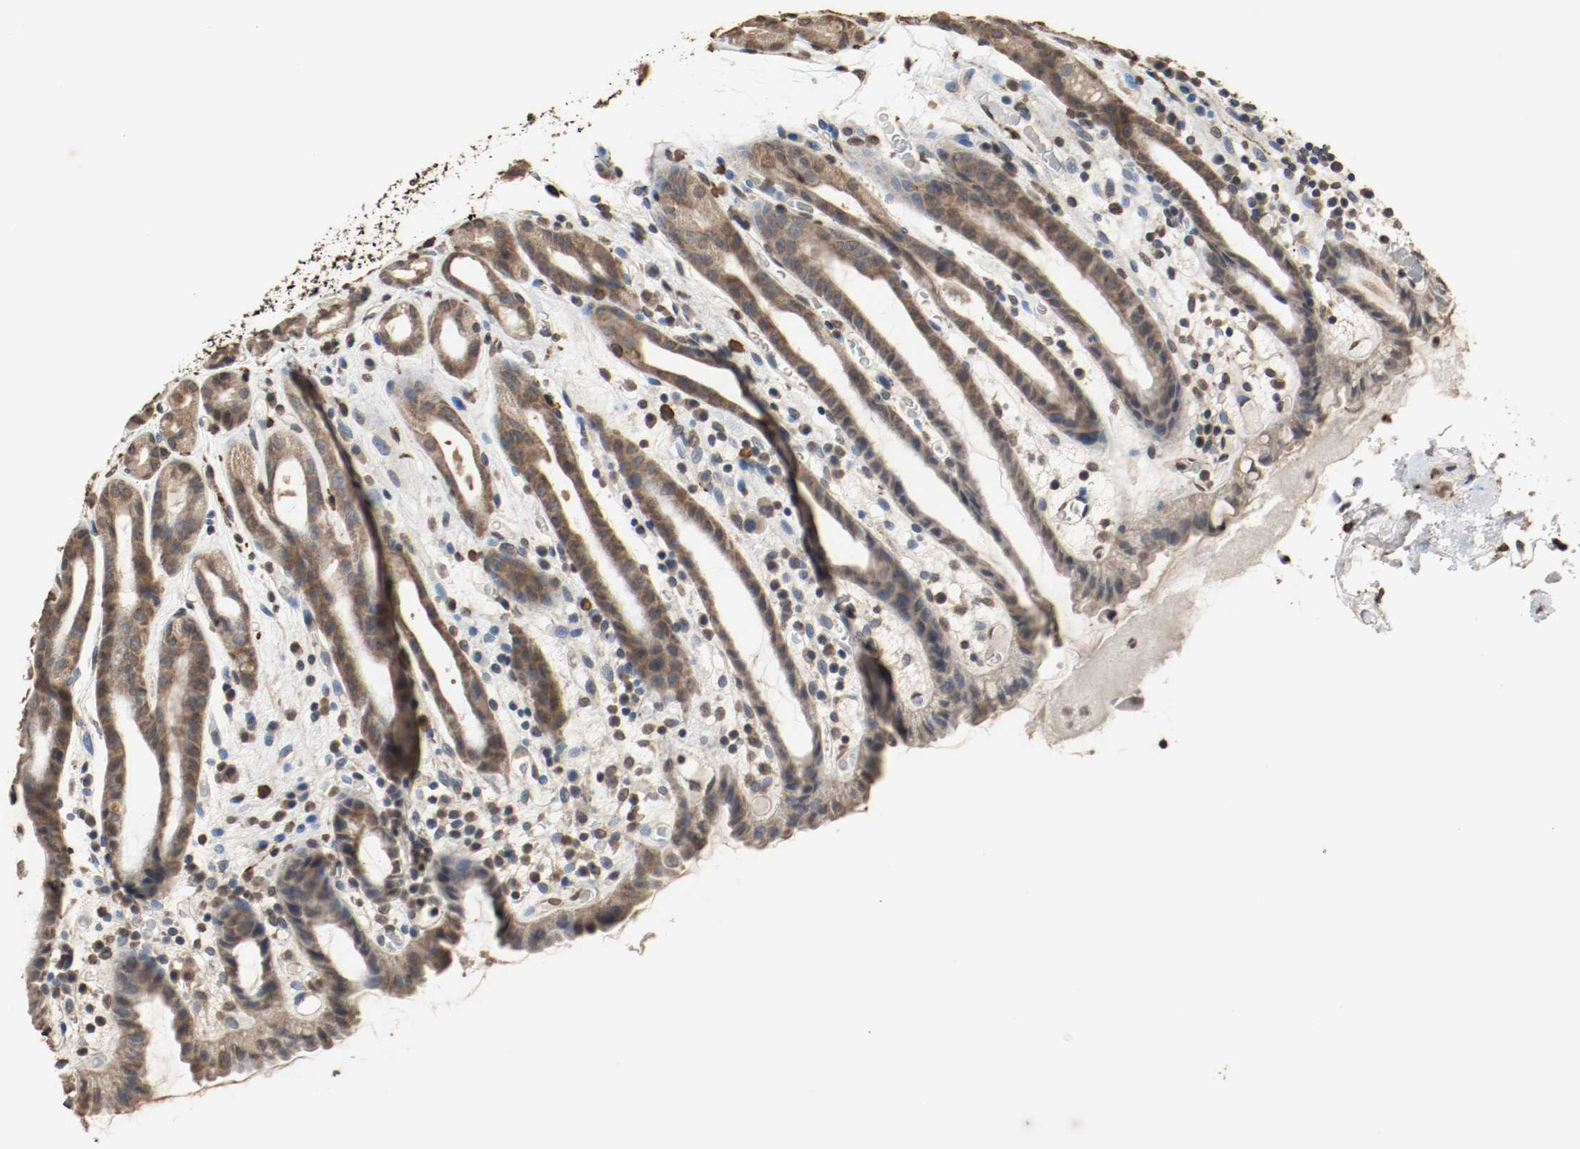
{"staining": {"intensity": "moderate", "quantity": "25%-75%", "location": "cytoplasmic/membranous"}, "tissue": "stomach", "cell_type": "Glandular cells", "image_type": "normal", "snomed": [{"axis": "morphology", "description": "Normal tissue, NOS"}, {"axis": "topography", "description": "Stomach, upper"}], "caption": "This photomicrograph exhibits immunohistochemistry staining of unremarkable human stomach, with medium moderate cytoplasmic/membranous positivity in approximately 25%-75% of glandular cells.", "gene": "RTN4", "patient": {"sex": "male", "age": 68}}